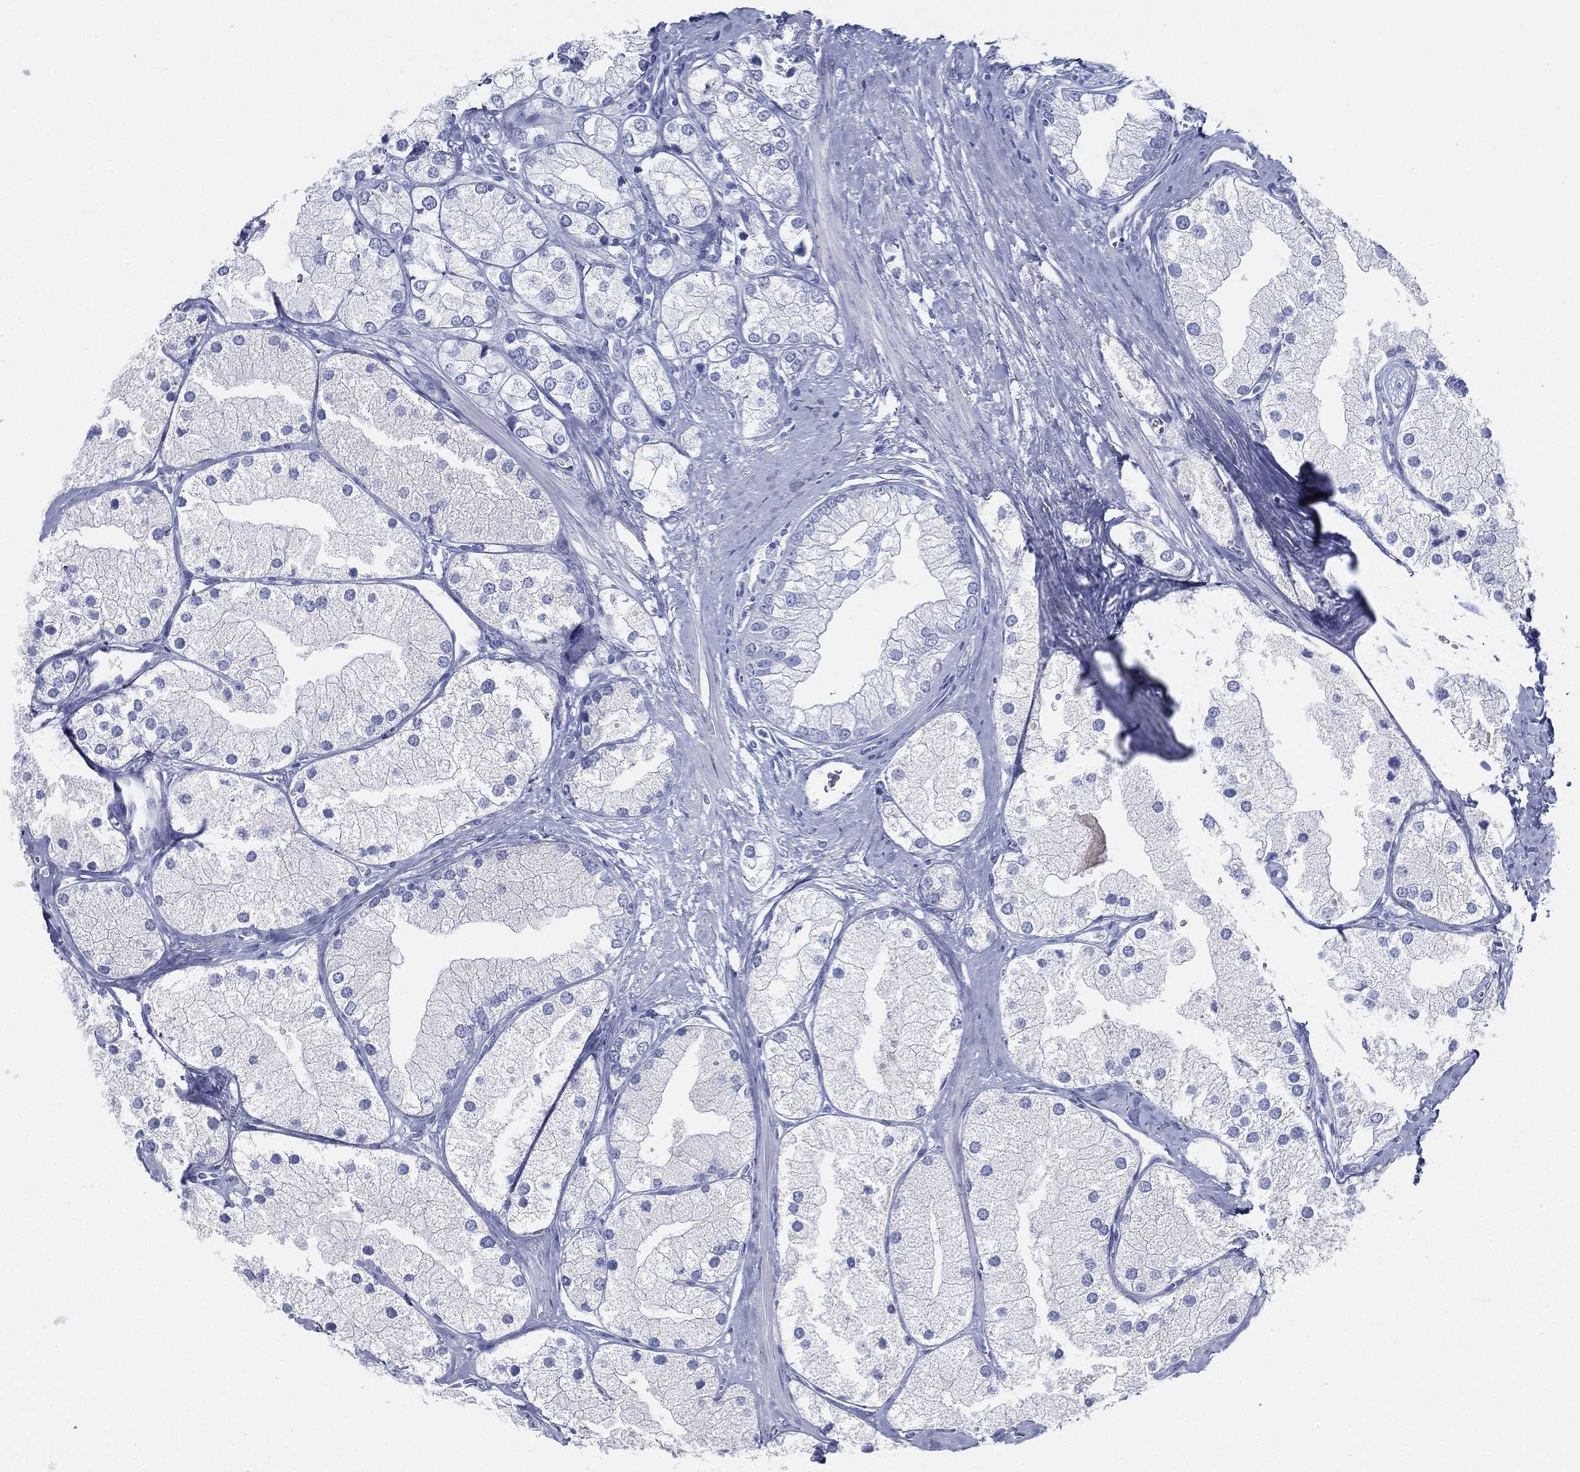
{"staining": {"intensity": "negative", "quantity": "none", "location": "none"}, "tissue": "prostate cancer", "cell_type": "Tumor cells", "image_type": "cancer", "snomed": [{"axis": "morphology", "description": "Adenocarcinoma, NOS"}, {"axis": "topography", "description": "Prostate and seminal vesicle, NOS"}, {"axis": "topography", "description": "Prostate"}], "caption": "High magnification brightfield microscopy of prostate cancer stained with DAB (brown) and counterstained with hematoxylin (blue): tumor cells show no significant staining.", "gene": "TMEM252", "patient": {"sex": "male", "age": 79}}